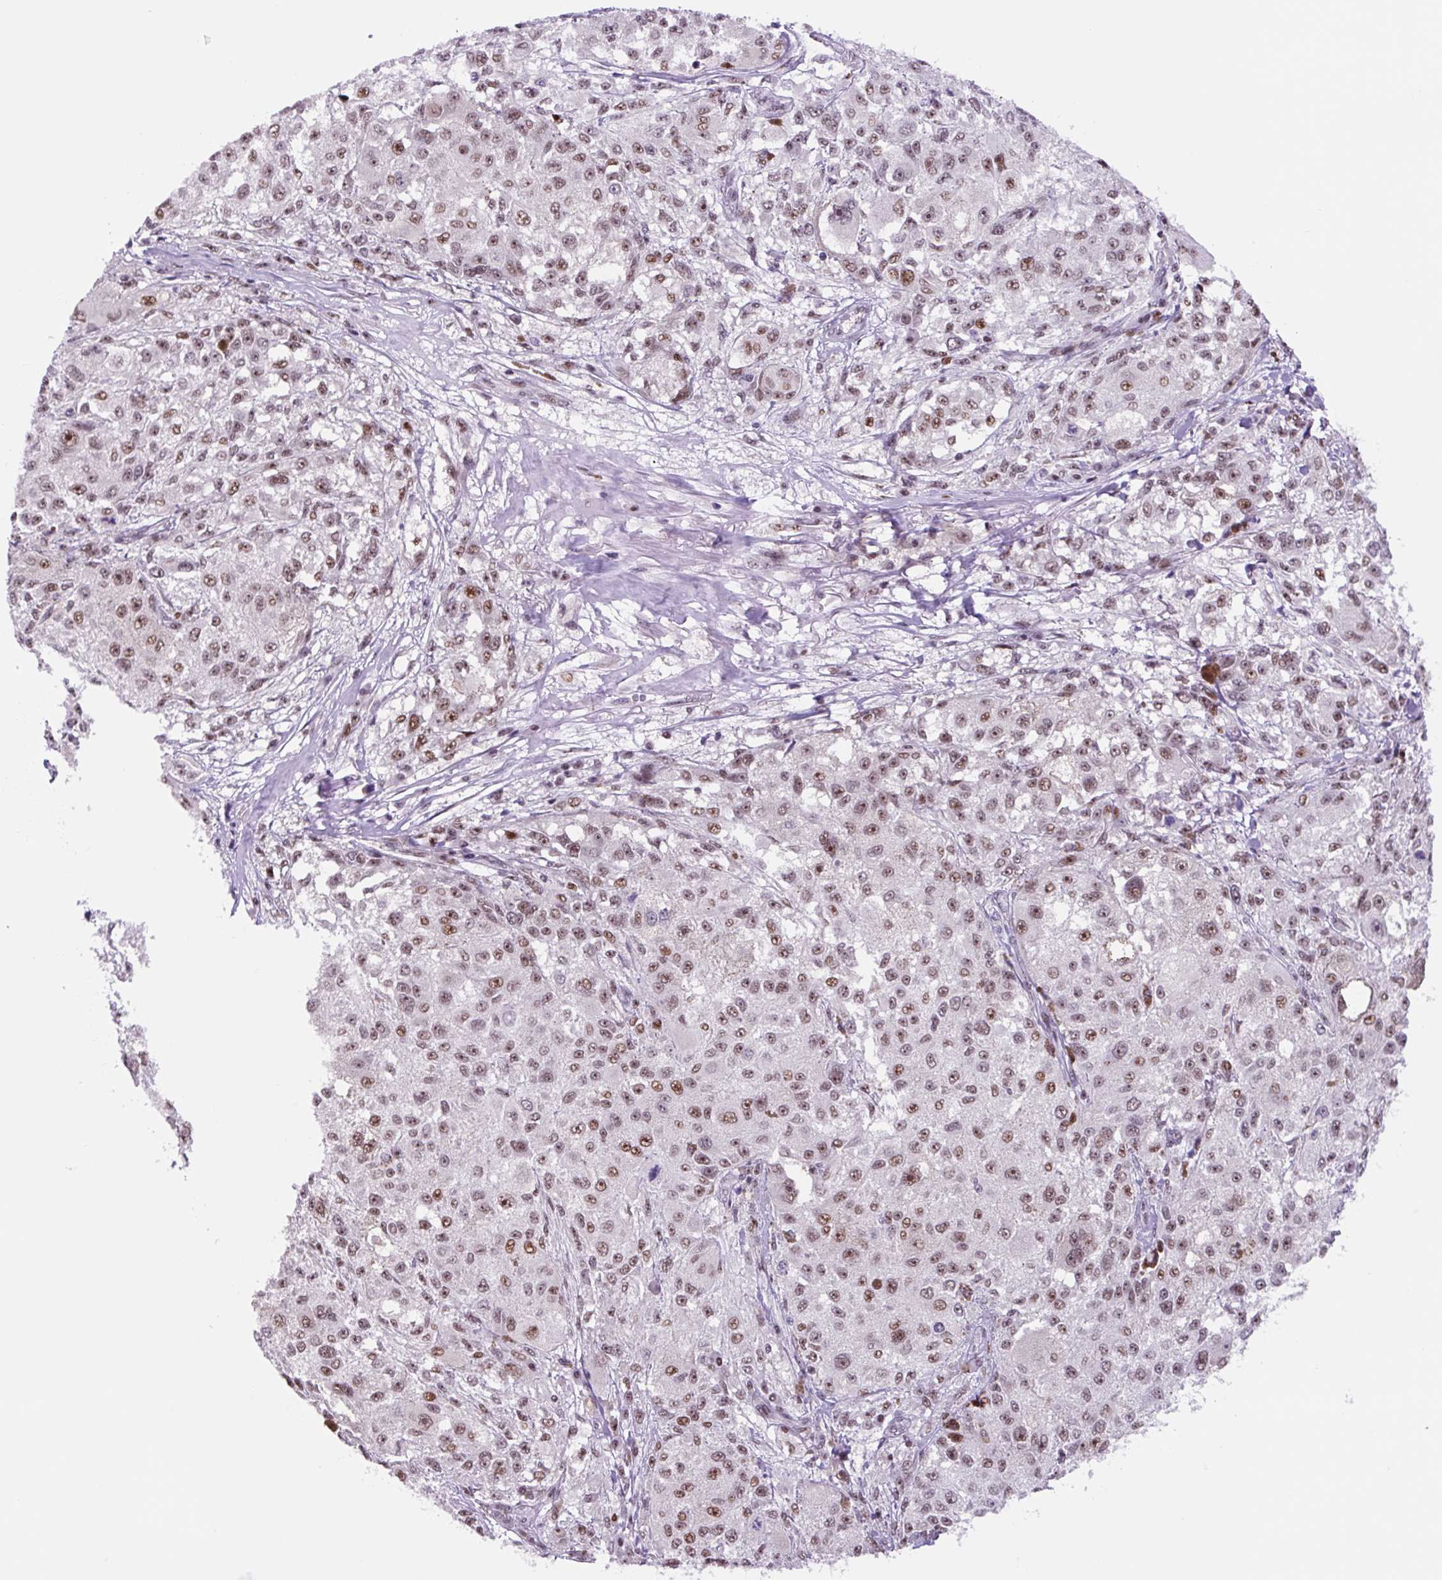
{"staining": {"intensity": "moderate", "quantity": ">75%", "location": "nuclear"}, "tissue": "melanoma", "cell_type": "Tumor cells", "image_type": "cancer", "snomed": [{"axis": "morphology", "description": "Necrosis, NOS"}, {"axis": "morphology", "description": "Malignant melanoma, NOS"}, {"axis": "topography", "description": "Skin"}], "caption": "Protein expression by immunohistochemistry (IHC) exhibits moderate nuclear staining in about >75% of tumor cells in melanoma. The protein of interest is shown in brown color, while the nuclei are stained blue.", "gene": "TAF1A", "patient": {"sex": "female", "age": 87}}